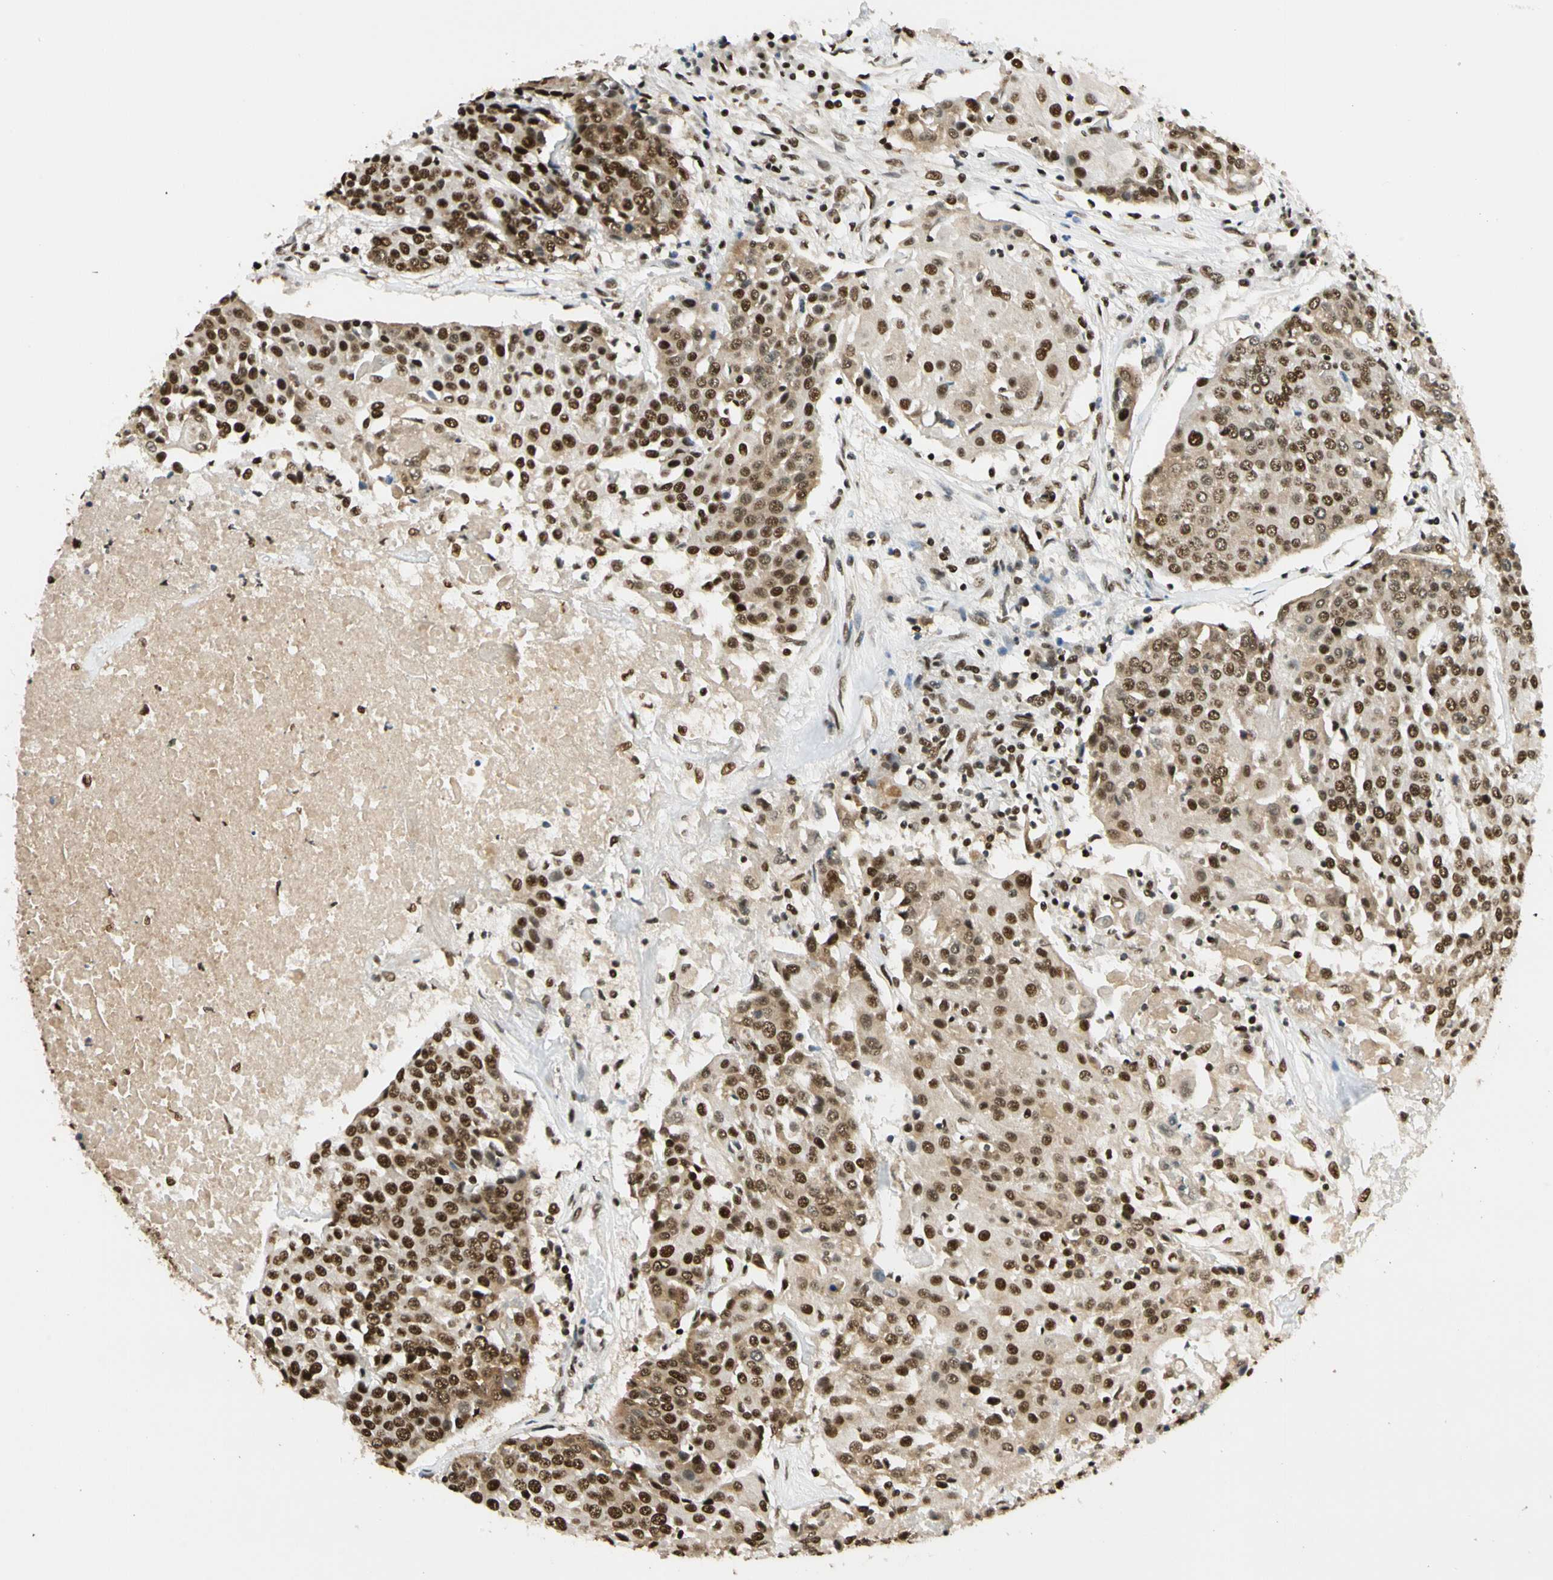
{"staining": {"intensity": "strong", "quantity": ">75%", "location": "cytoplasmic/membranous,nuclear"}, "tissue": "urothelial cancer", "cell_type": "Tumor cells", "image_type": "cancer", "snomed": [{"axis": "morphology", "description": "Urothelial carcinoma, High grade"}, {"axis": "topography", "description": "Urinary bladder"}], "caption": "Immunohistochemistry (DAB (3,3'-diaminobenzidine)) staining of human urothelial cancer demonstrates strong cytoplasmic/membranous and nuclear protein expression in approximately >75% of tumor cells.", "gene": "CDK12", "patient": {"sex": "female", "age": 85}}